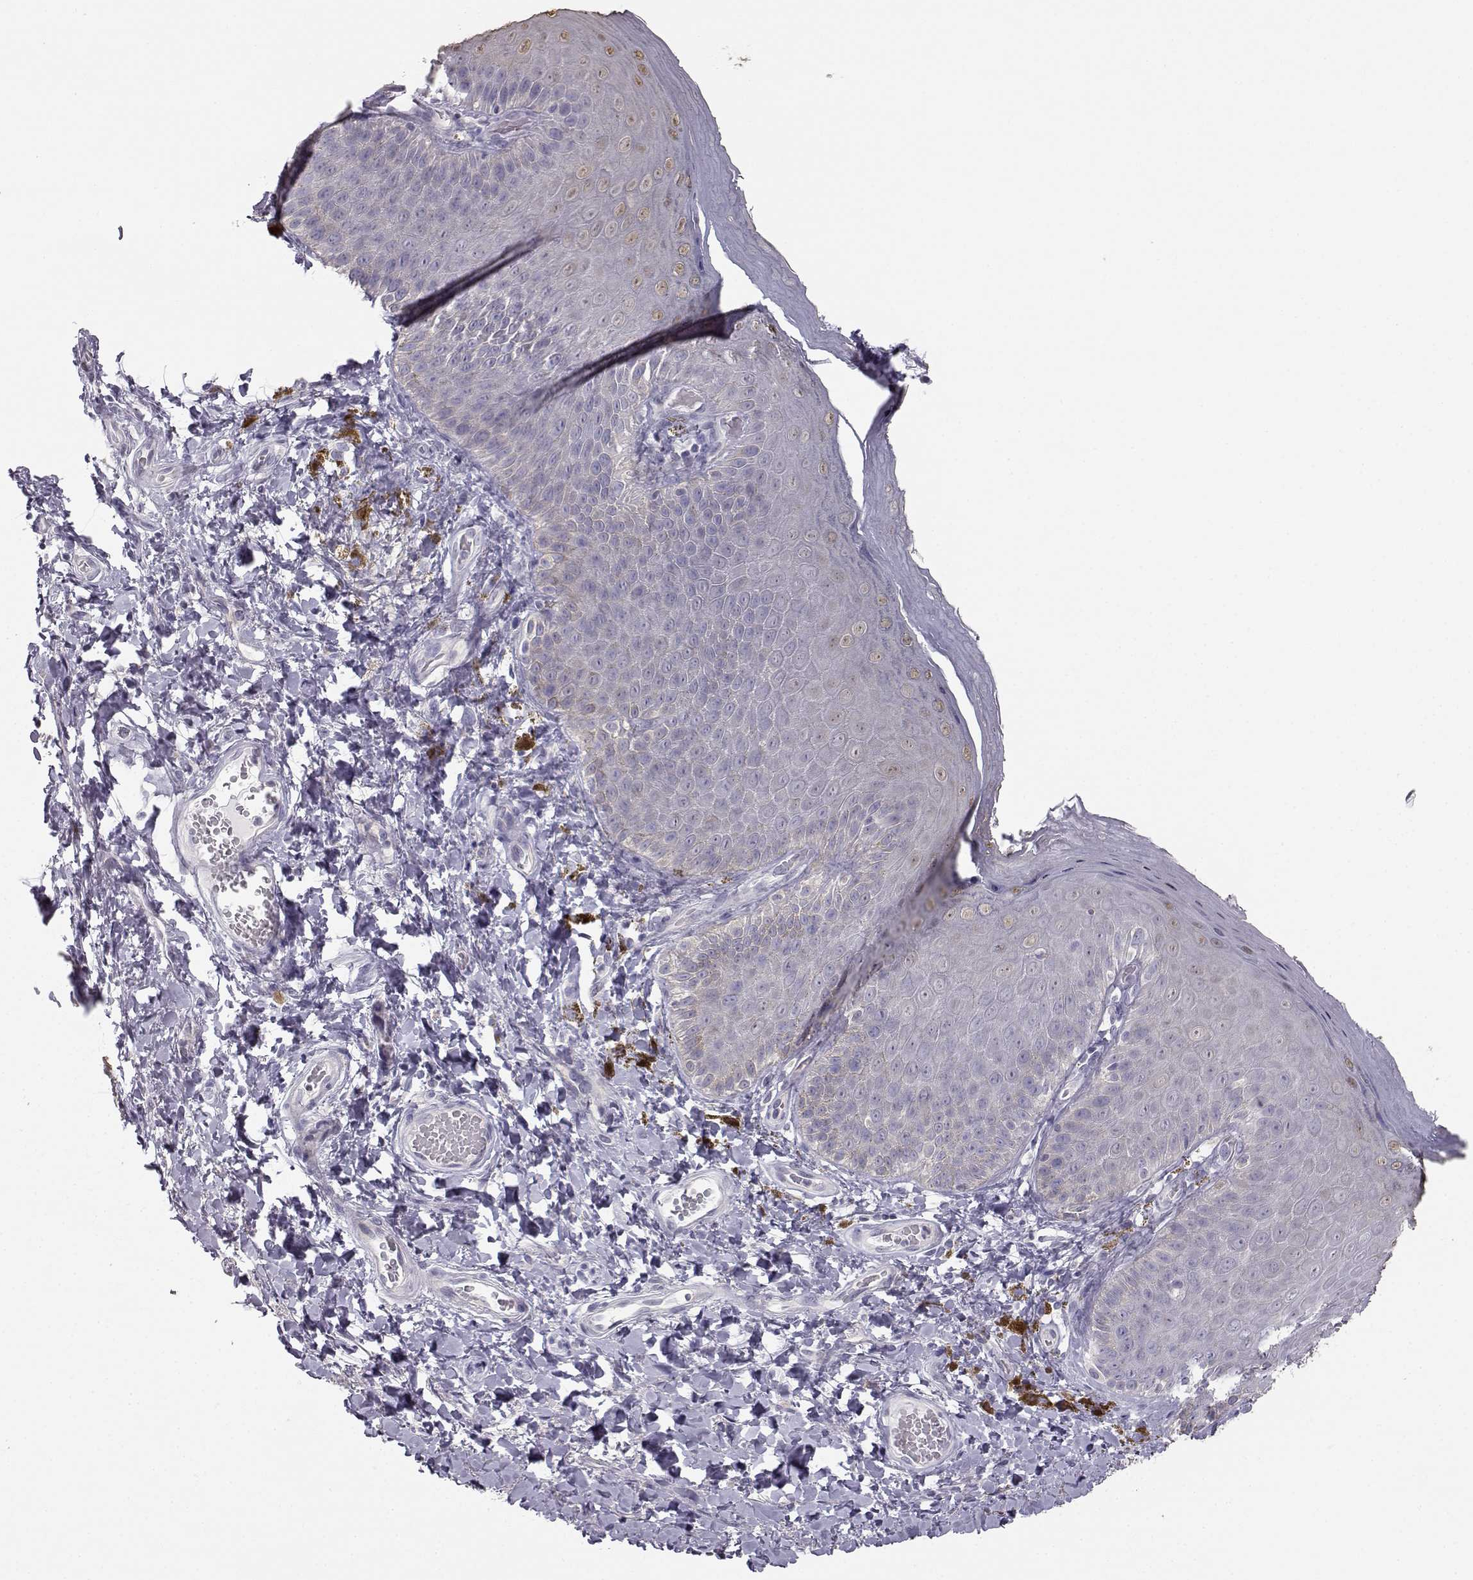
{"staining": {"intensity": "negative", "quantity": "none", "location": "none"}, "tissue": "skin", "cell_type": "Epidermal cells", "image_type": "normal", "snomed": [{"axis": "morphology", "description": "Normal tissue, NOS"}, {"axis": "topography", "description": "Anal"}], "caption": "Skin stained for a protein using immunohistochemistry exhibits no expression epidermal cells.", "gene": "MYCBPAP", "patient": {"sex": "male", "age": 53}}